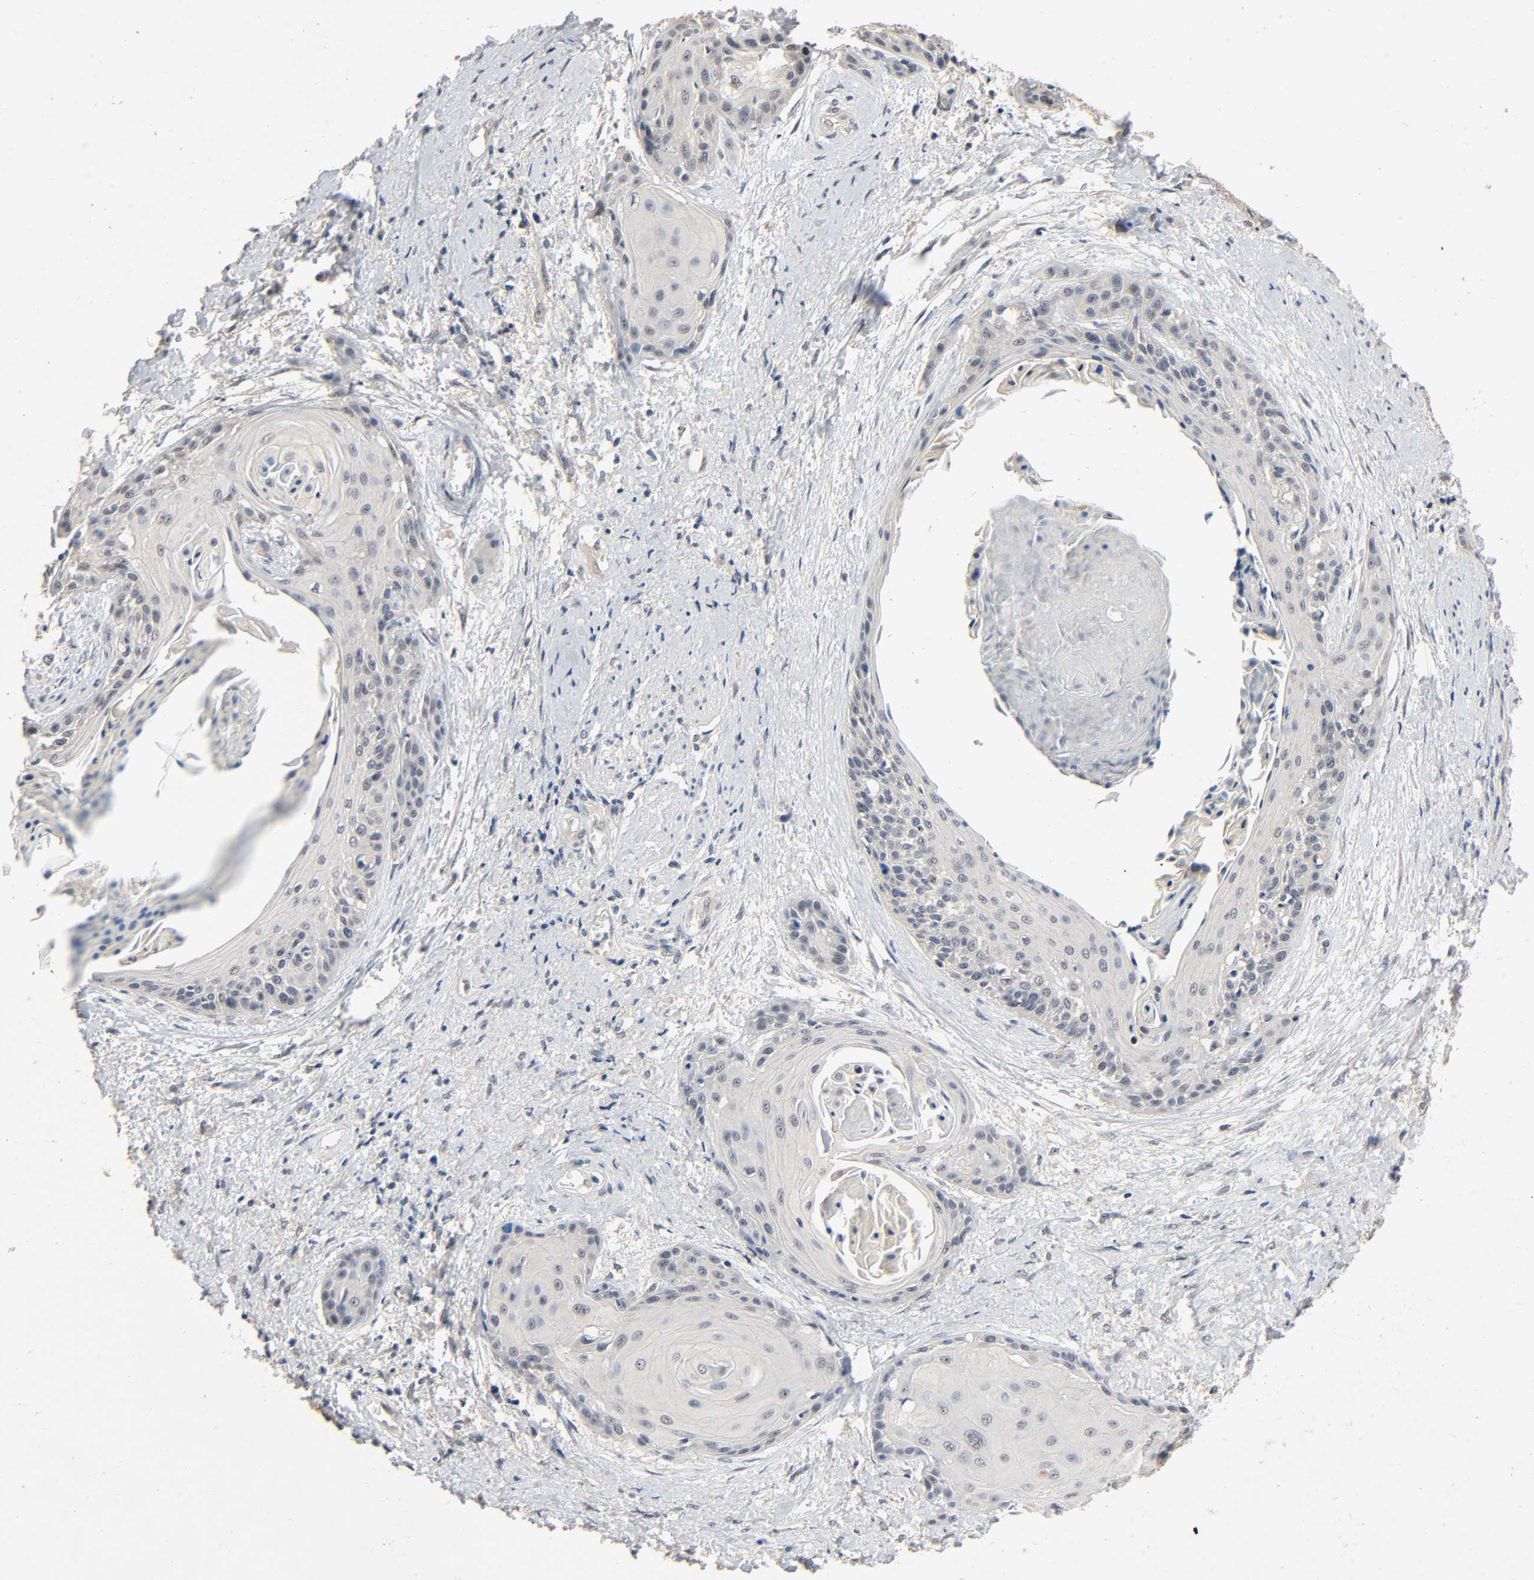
{"staining": {"intensity": "negative", "quantity": "none", "location": "none"}, "tissue": "cervical cancer", "cell_type": "Tumor cells", "image_type": "cancer", "snomed": [{"axis": "morphology", "description": "Squamous cell carcinoma, NOS"}, {"axis": "topography", "description": "Cervix"}], "caption": "High power microscopy histopathology image of an IHC histopathology image of cervical cancer, revealing no significant positivity in tumor cells.", "gene": "MAGEA8", "patient": {"sex": "female", "age": 57}}